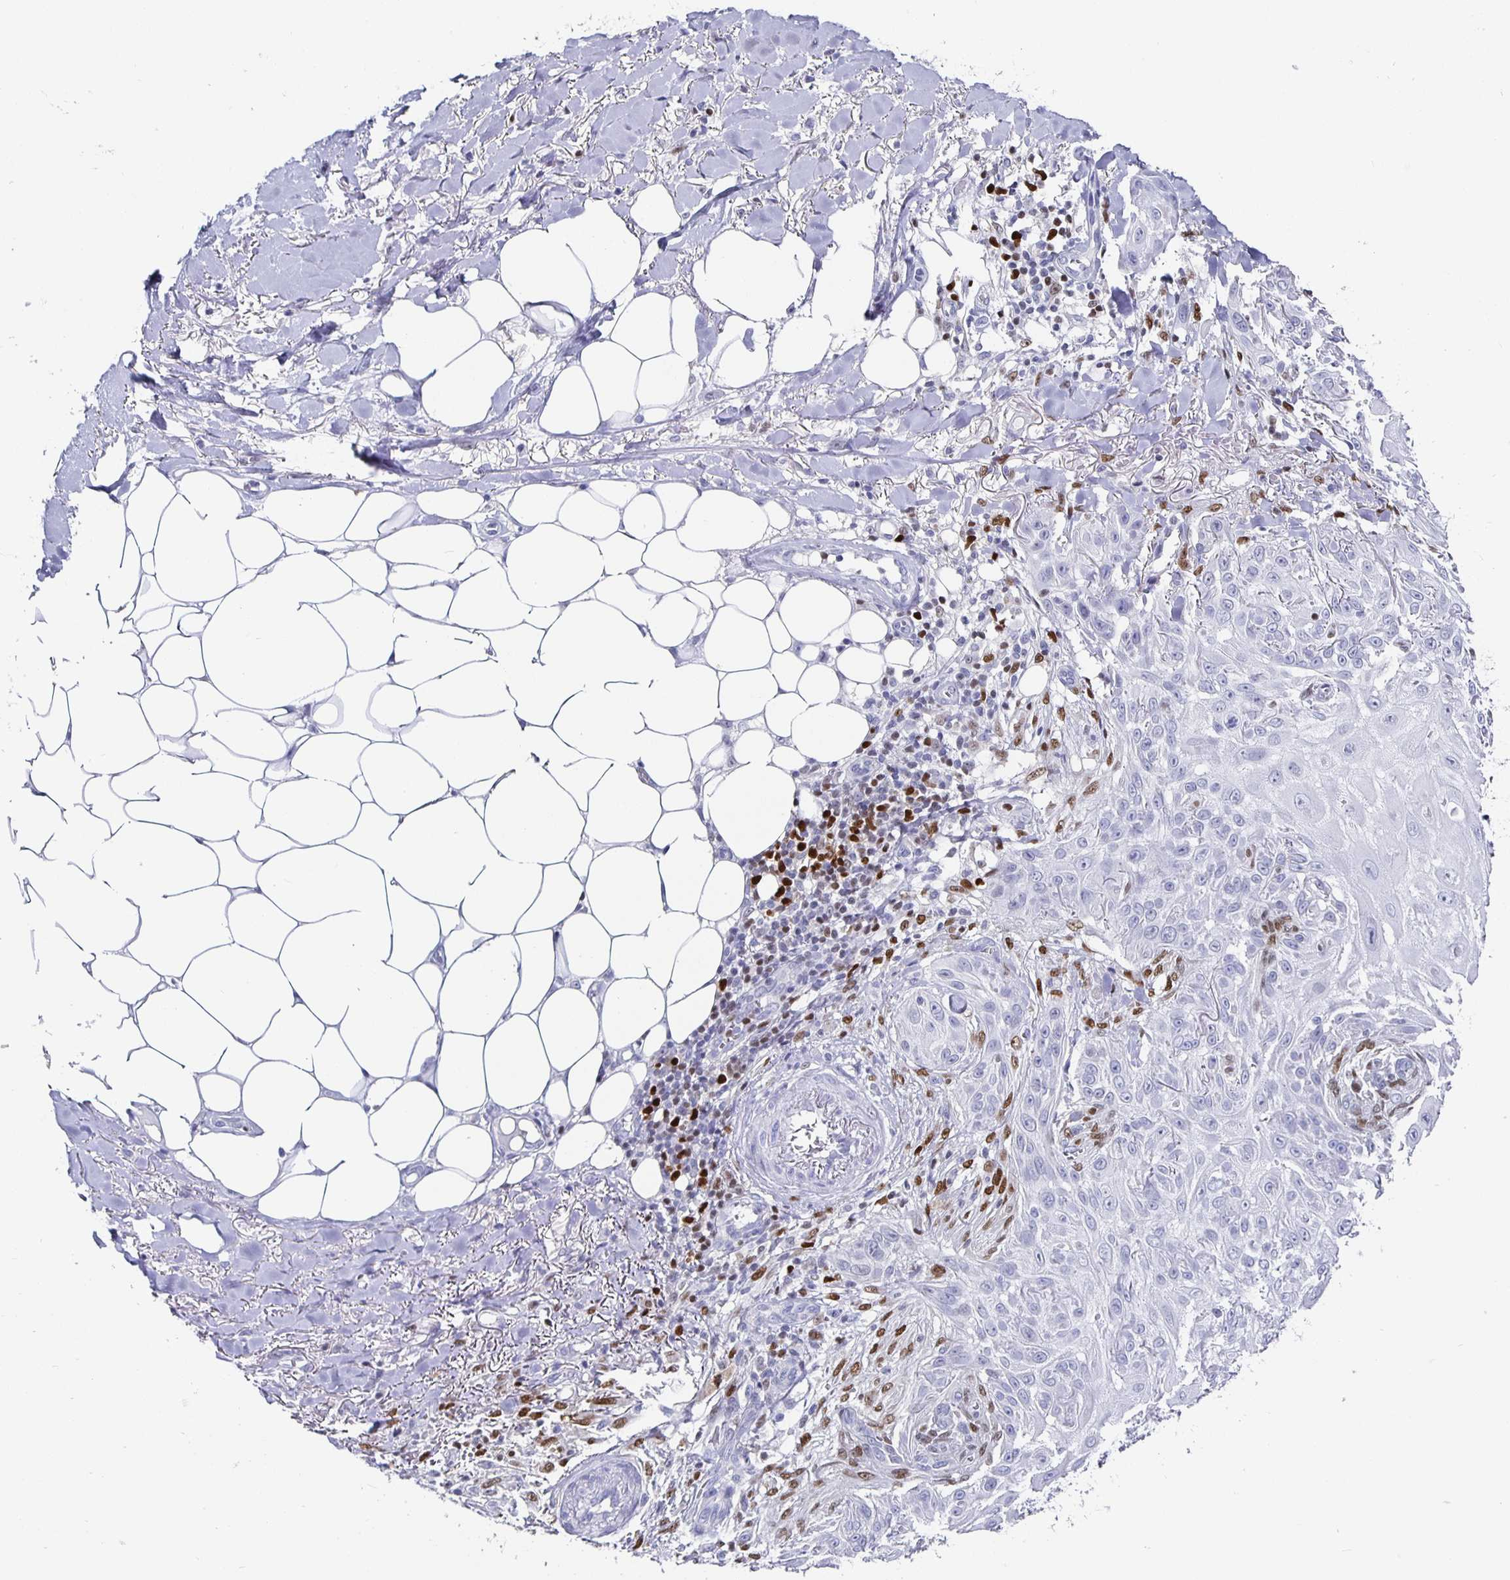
{"staining": {"intensity": "negative", "quantity": "none", "location": "none"}, "tissue": "skin cancer", "cell_type": "Tumor cells", "image_type": "cancer", "snomed": [{"axis": "morphology", "description": "Squamous cell carcinoma, NOS"}, {"axis": "topography", "description": "Skin"}], "caption": "Image shows no significant protein staining in tumor cells of skin cancer (squamous cell carcinoma).", "gene": "RUNX2", "patient": {"sex": "female", "age": 91}}